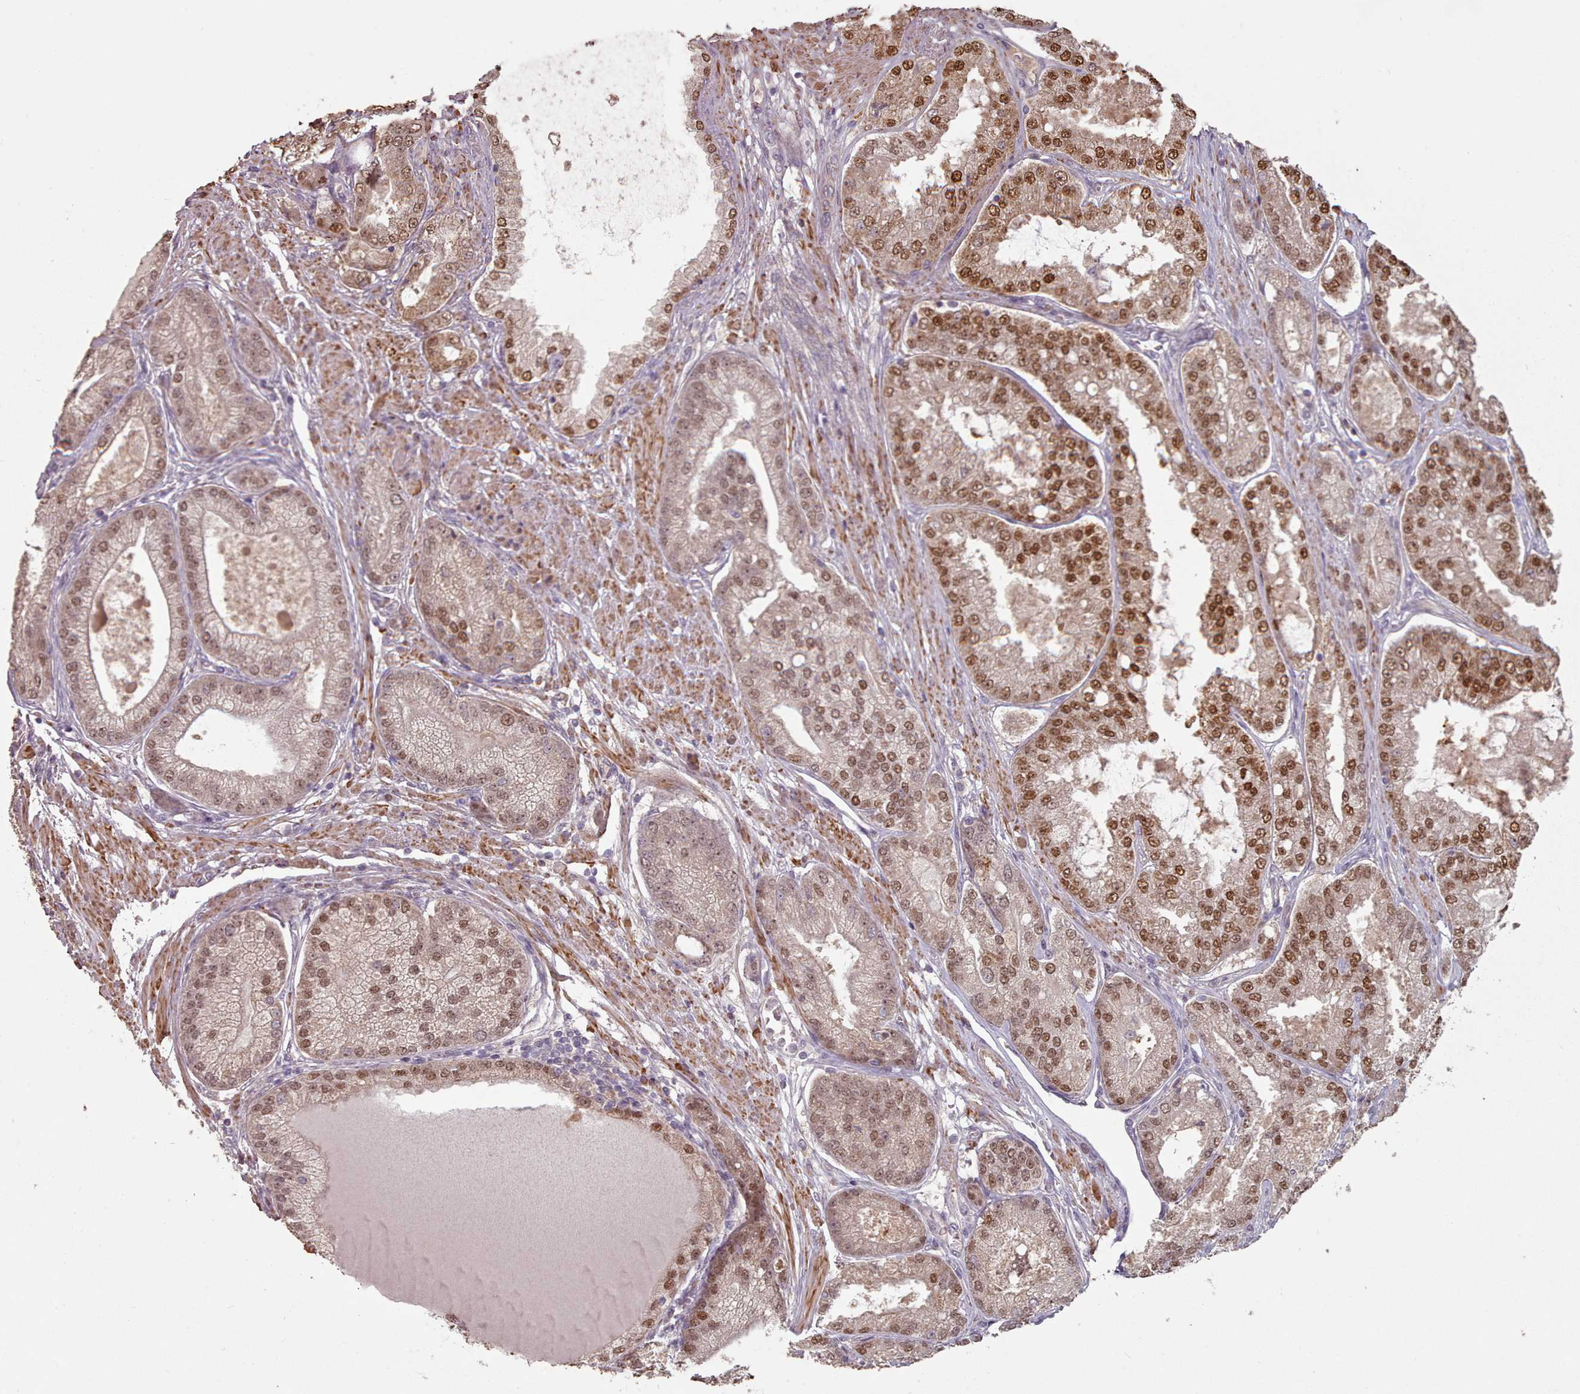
{"staining": {"intensity": "moderate", "quantity": ">75%", "location": "nuclear"}, "tissue": "prostate cancer", "cell_type": "Tumor cells", "image_type": "cancer", "snomed": [{"axis": "morphology", "description": "Adenocarcinoma, High grade"}, {"axis": "topography", "description": "Prostate"}], "caption": "High-power microscopy captured an immunohistochemistry (IHC) photomicrograph of prostate cancer, revealing moderate nuclear expression in about >75% of tumor cells.", "gene": "ERCC6L", "patient": {"sex": "male", "age": 71}}